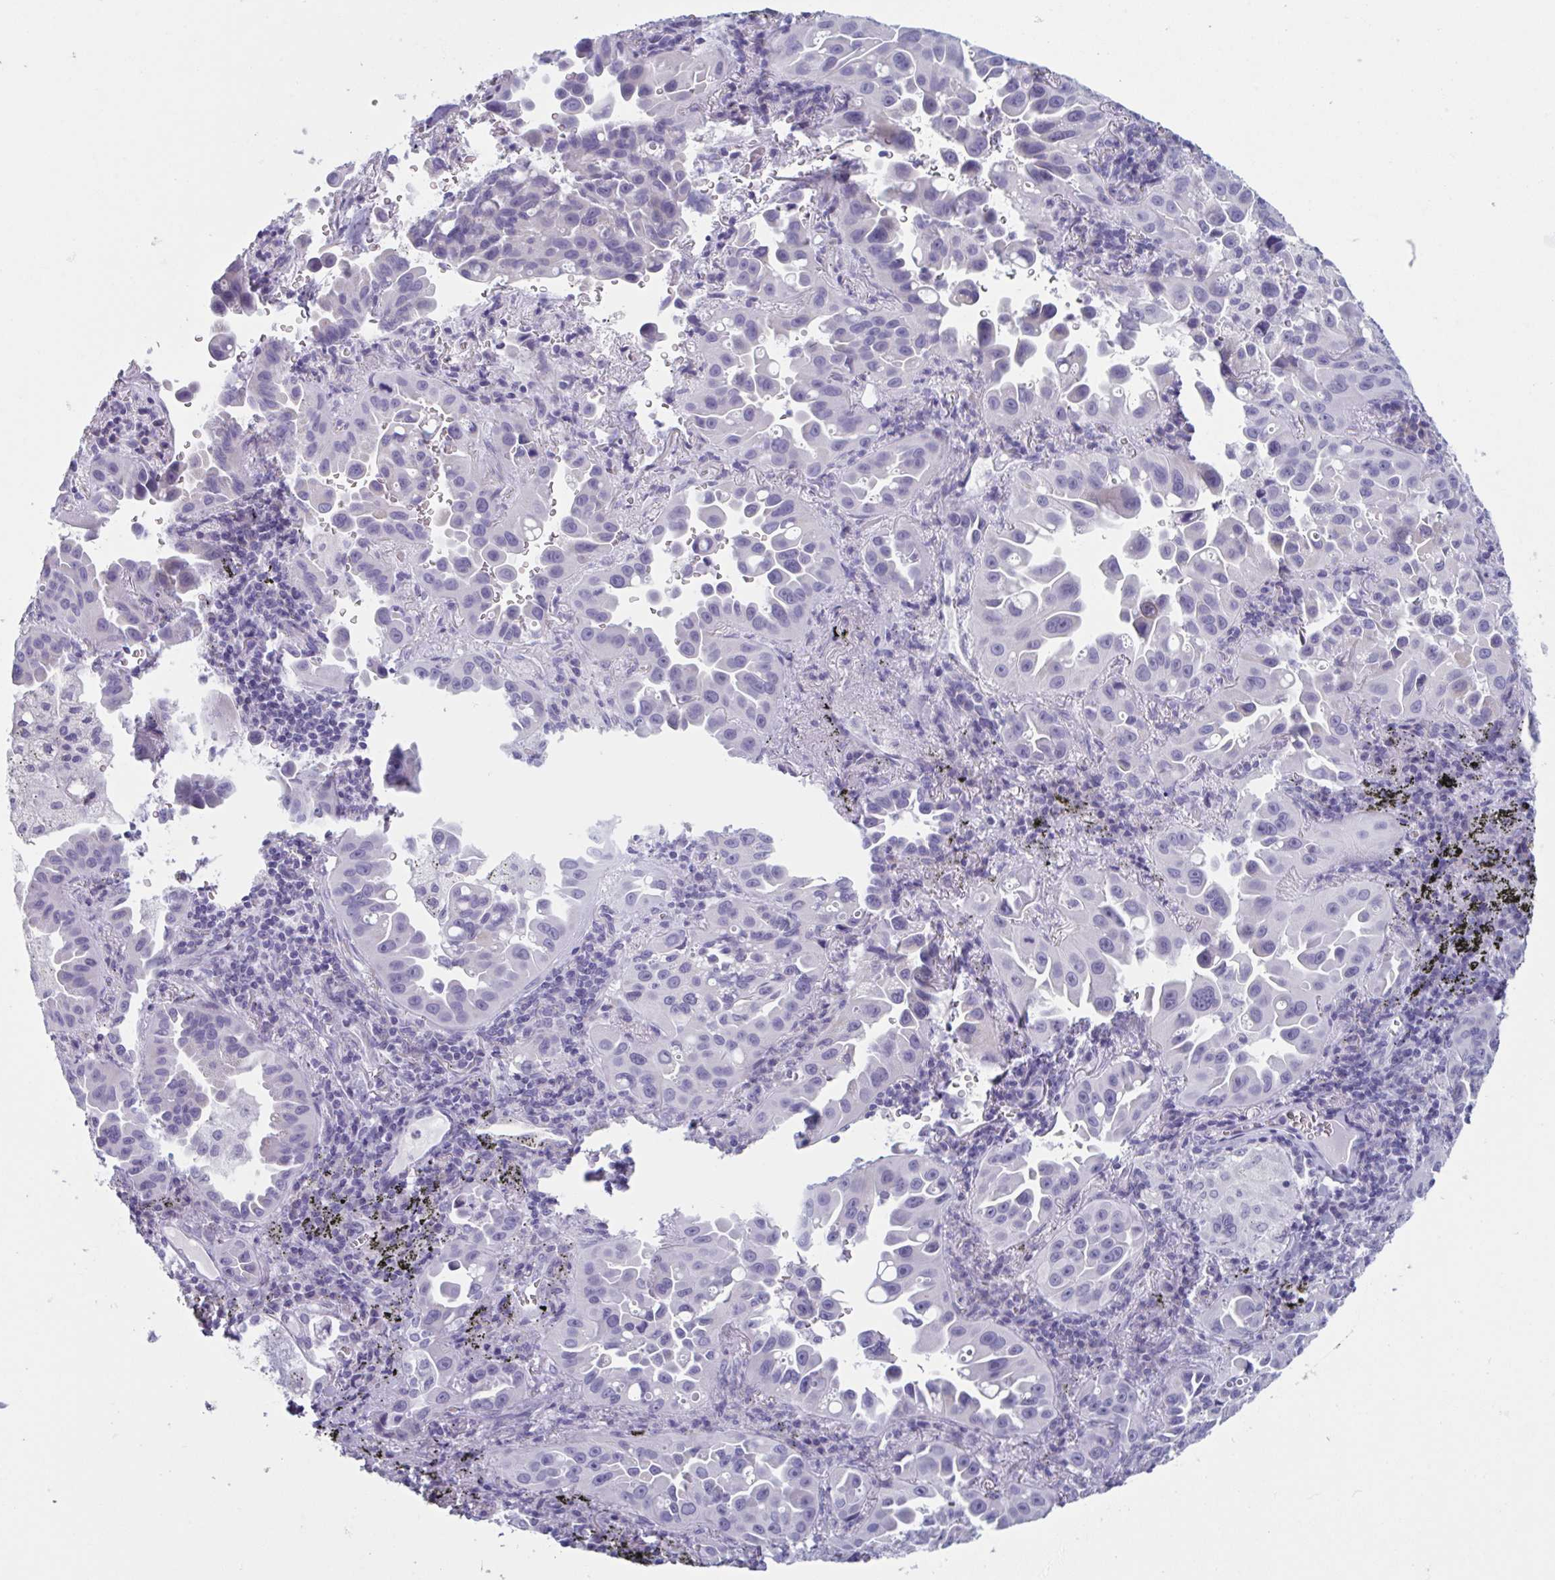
{"staining": {"intensity": "negative", "quantity": "none", "location": "none"}, "tissue": "lung cancer", "cell_type": "Tumor cells", "image_type": "cancer", "snomed": [{"axis": "morphology", "description": "Adenocarcinoma, NOS"}, {"axis": "topography", "description": "Lung"}], "caption": "DAB (3,3'-diaminobenzidine) immunohistochemical staining of adenocarcinoma (lung) exhibits no significant positivity in tumor cells. (Immunohistochemistry (ihc), brightfield microscopy, high magnification).", "gene": "HSD11B2", "patient": {"sex": "male", "age": 68}}